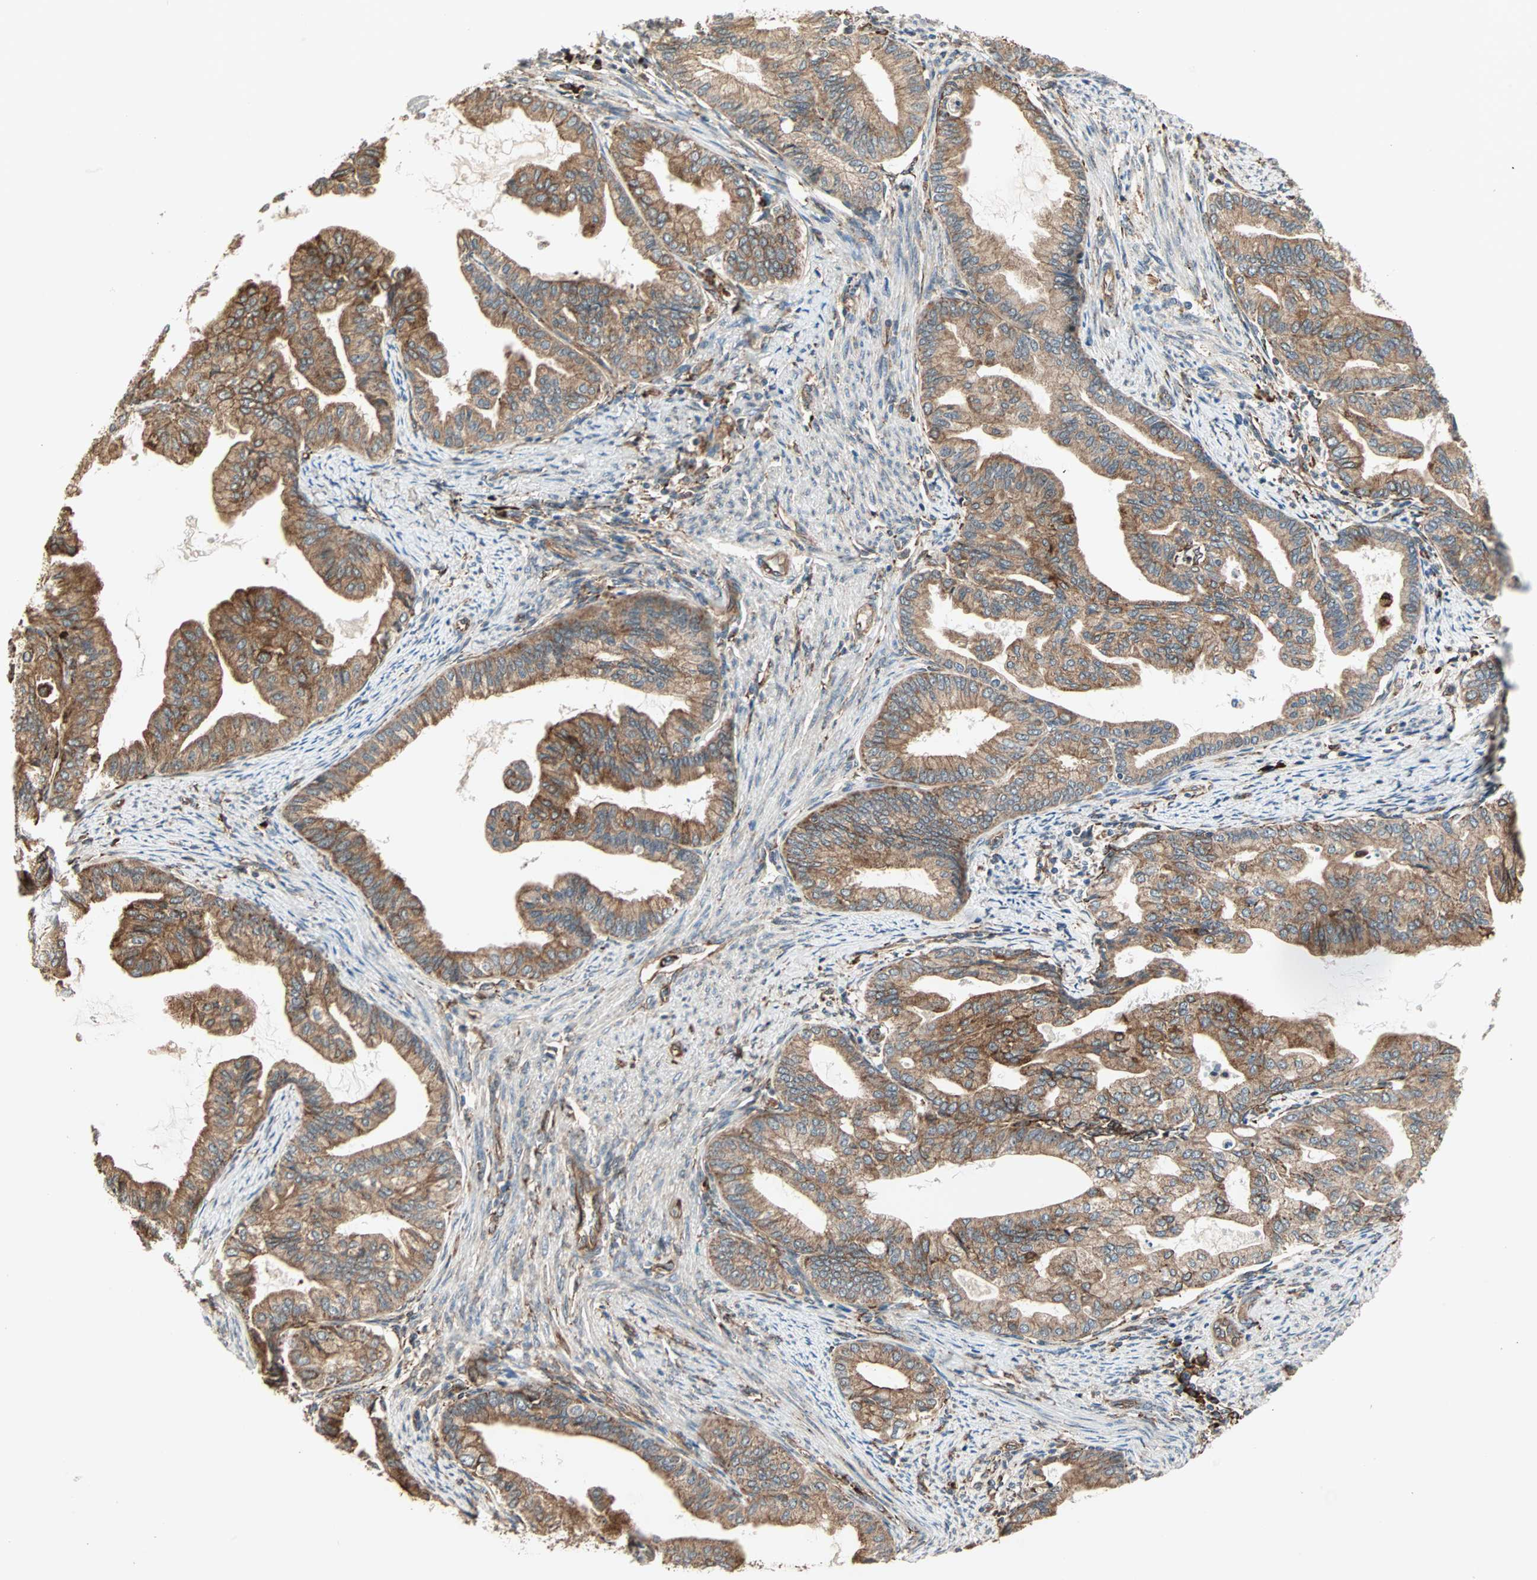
{"staining": {"intensity": "strong", "quantity": ">75%", "location": "cytoplasmic/membranous"}, "tissue": "endometrial cancer", "cell_type": "Tumor cells", "image_type": "cancer", "snomed": [{"axis": "morphology", "description": "Adenocarcinoma, NOS"}, {"axis": "topography", "description": "Endometrium"}], "caption": "Strong cytoplasmic/membranous staining is appreciated in approximately >75% of tumor cells in endometrial cancer (adenocarcinoma).", "gene": "P4HA1", "patient": {"sex": "female", "age": 86}}